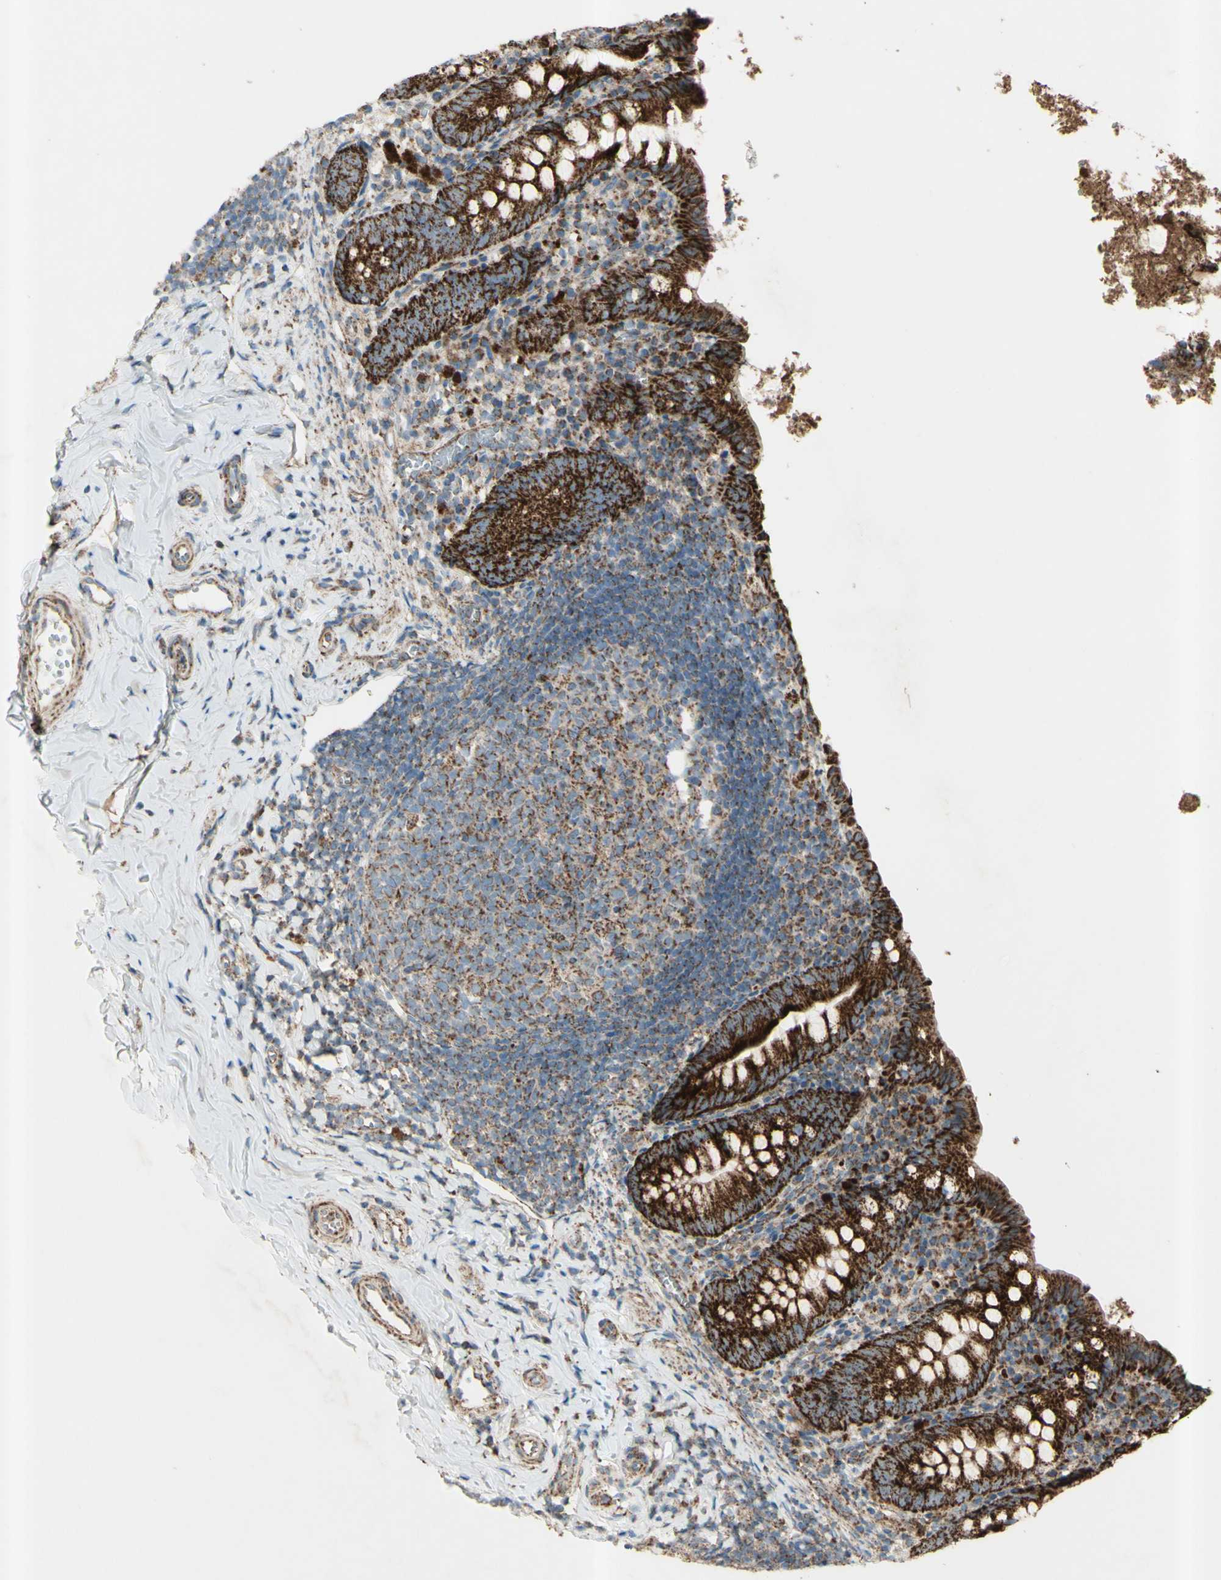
{"staining": {"intensity": "strong", "quantity": ">75%", "location": "cytoplasmic/membranous"}, "tissue": "appendix", "cell_type": "Glandular cells", "image_type": "normal", "snomed": [{"axis": "morphology", "description": "Normal tissue, NOS"}, {"axis": "topography", "description": "Appendix"}], "caption": "Brown immunohistochemical staining in normal human appendix reveals strong cytoplasmic/membranous positivity in approximately >75% of glandular cells.", "gene": "RHOT1", "patient": {"sex": "female", "age": 10}}